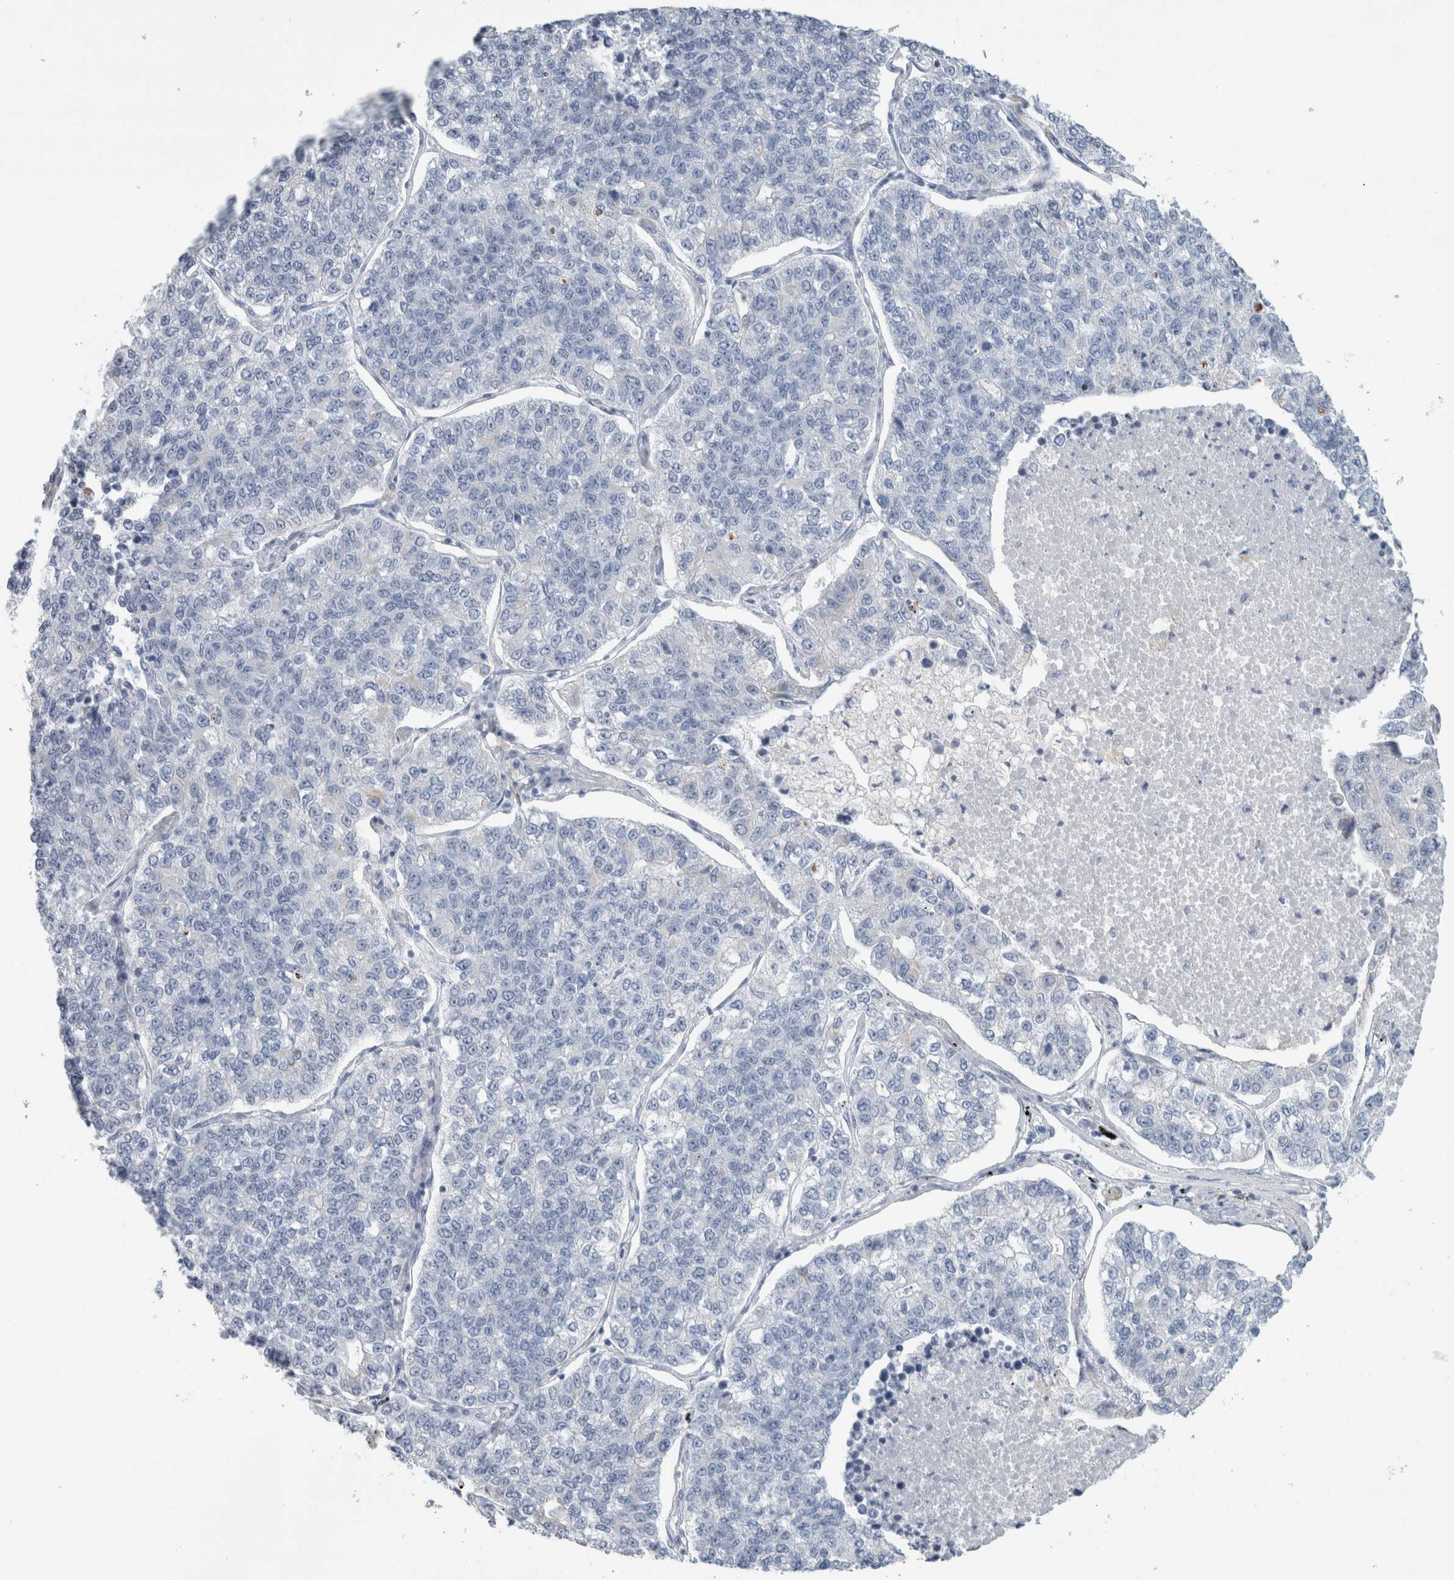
{"staining": {"intensity": "negative", "quantity": "none", "location": "none"}, "tissue": "lung cancer", "cell_type": "Tumor cells", "image_type": "cancer", "snomed": [{"axis": "morphology", "description": "Adenocarcinoma, NOS"}, {"axis": "topography", "description": "Lung"}], "caption": "This is an IHC micrograph of lung cancer (adenocarcinoma). There is no expression in tumor cells.", "gene": "RPH3AL", "patient": {"sex": "male", "age": 49}}